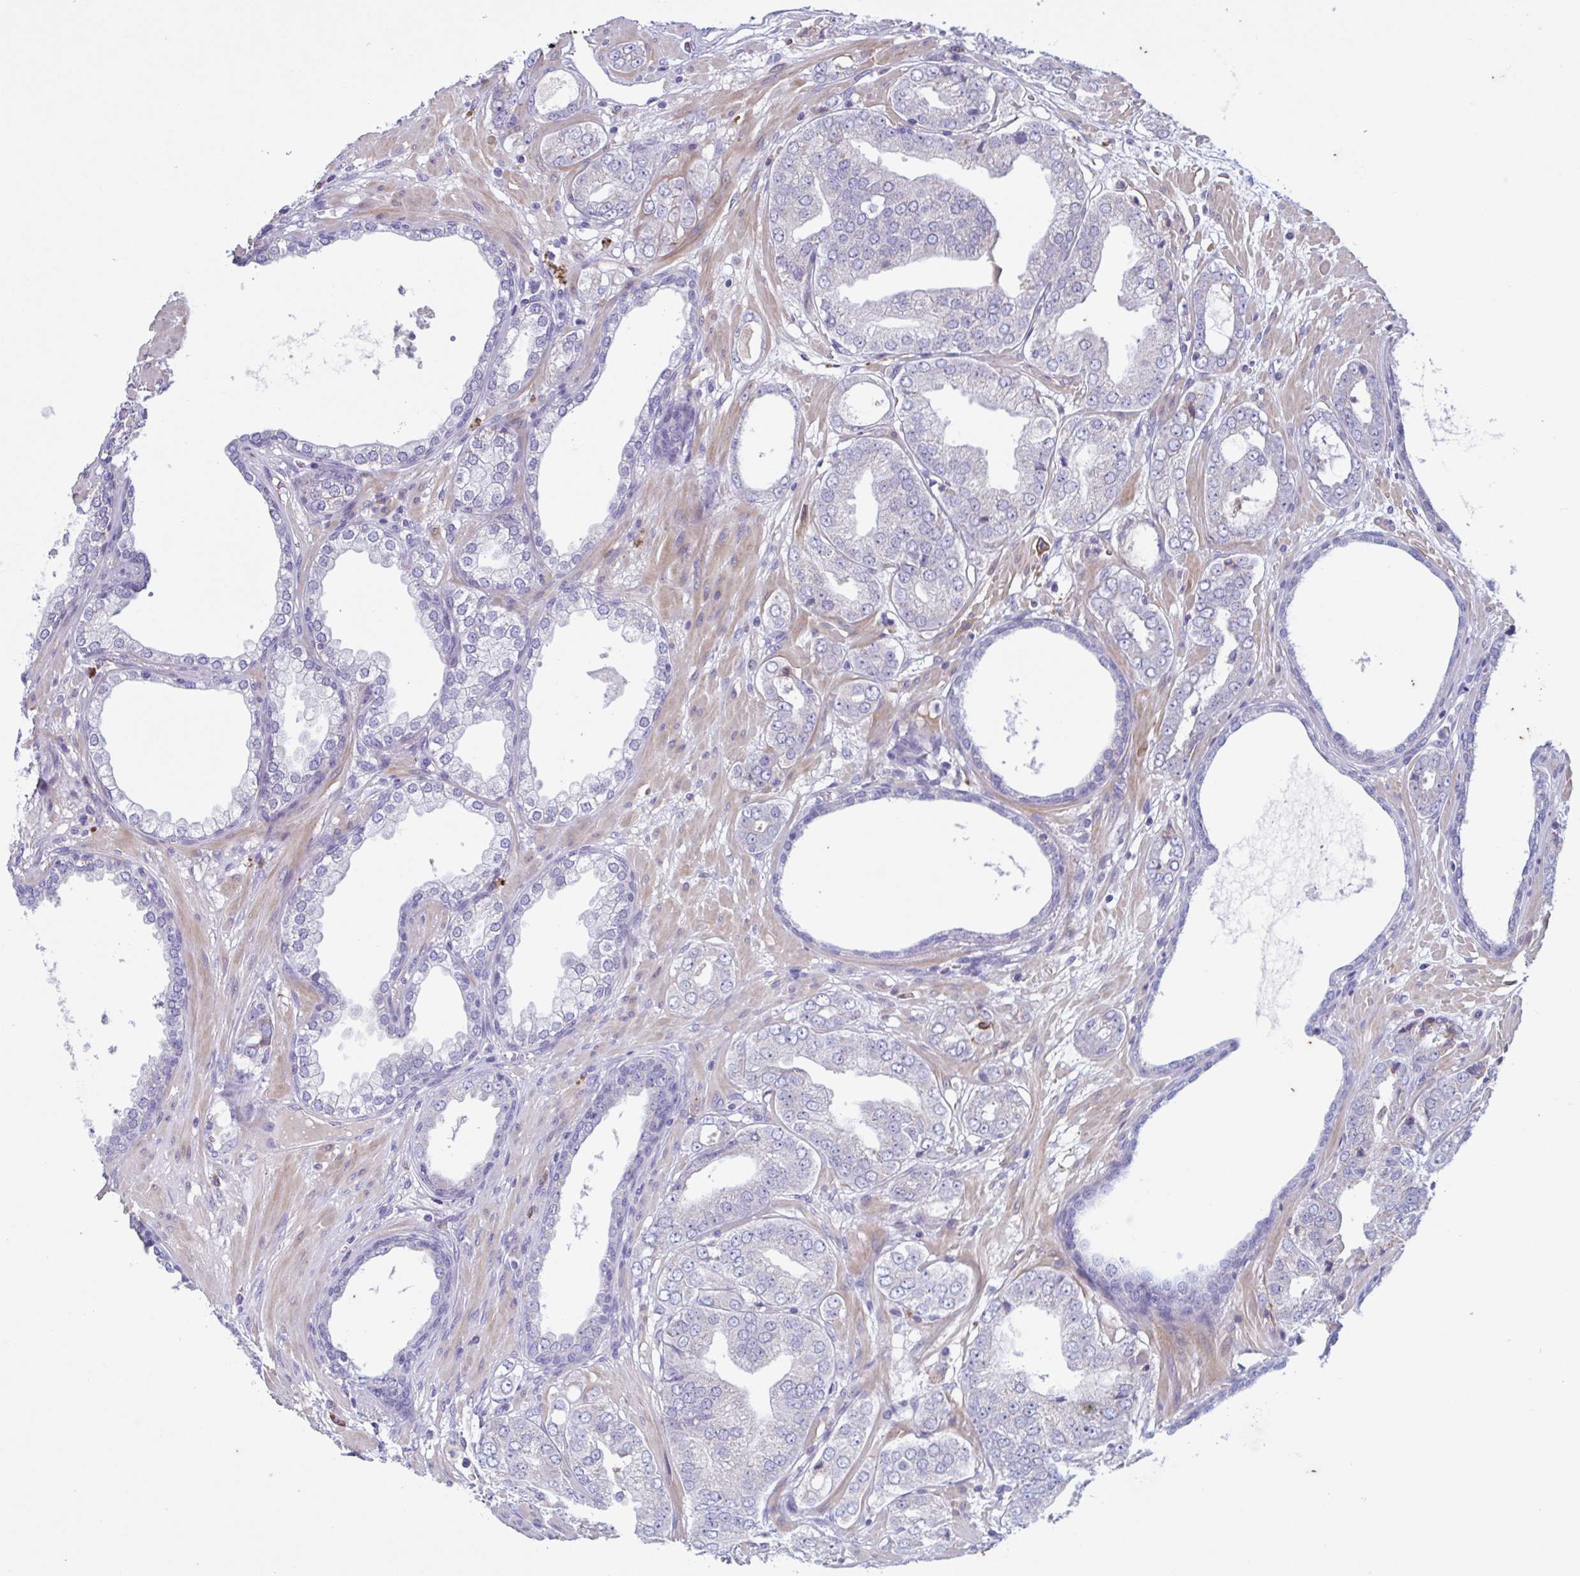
{"staining": {"intensity": "negative", "quantity": "none", "location": "none"}, "tissue": "prostate cancer", "cell_type": "Tumor cells", "image_type": "cancer", "snomed": [{"axis": "morphology", "description": "Adenocarcinoma, Low grade"}, {"axis": "topography", "description": "Prostate"}], "caption": "Micrograph shows no protein staining in tumor cells of prostate cancer tissue.", "gene": "F13B", "patient": {"sex": "male", "age": 60}}